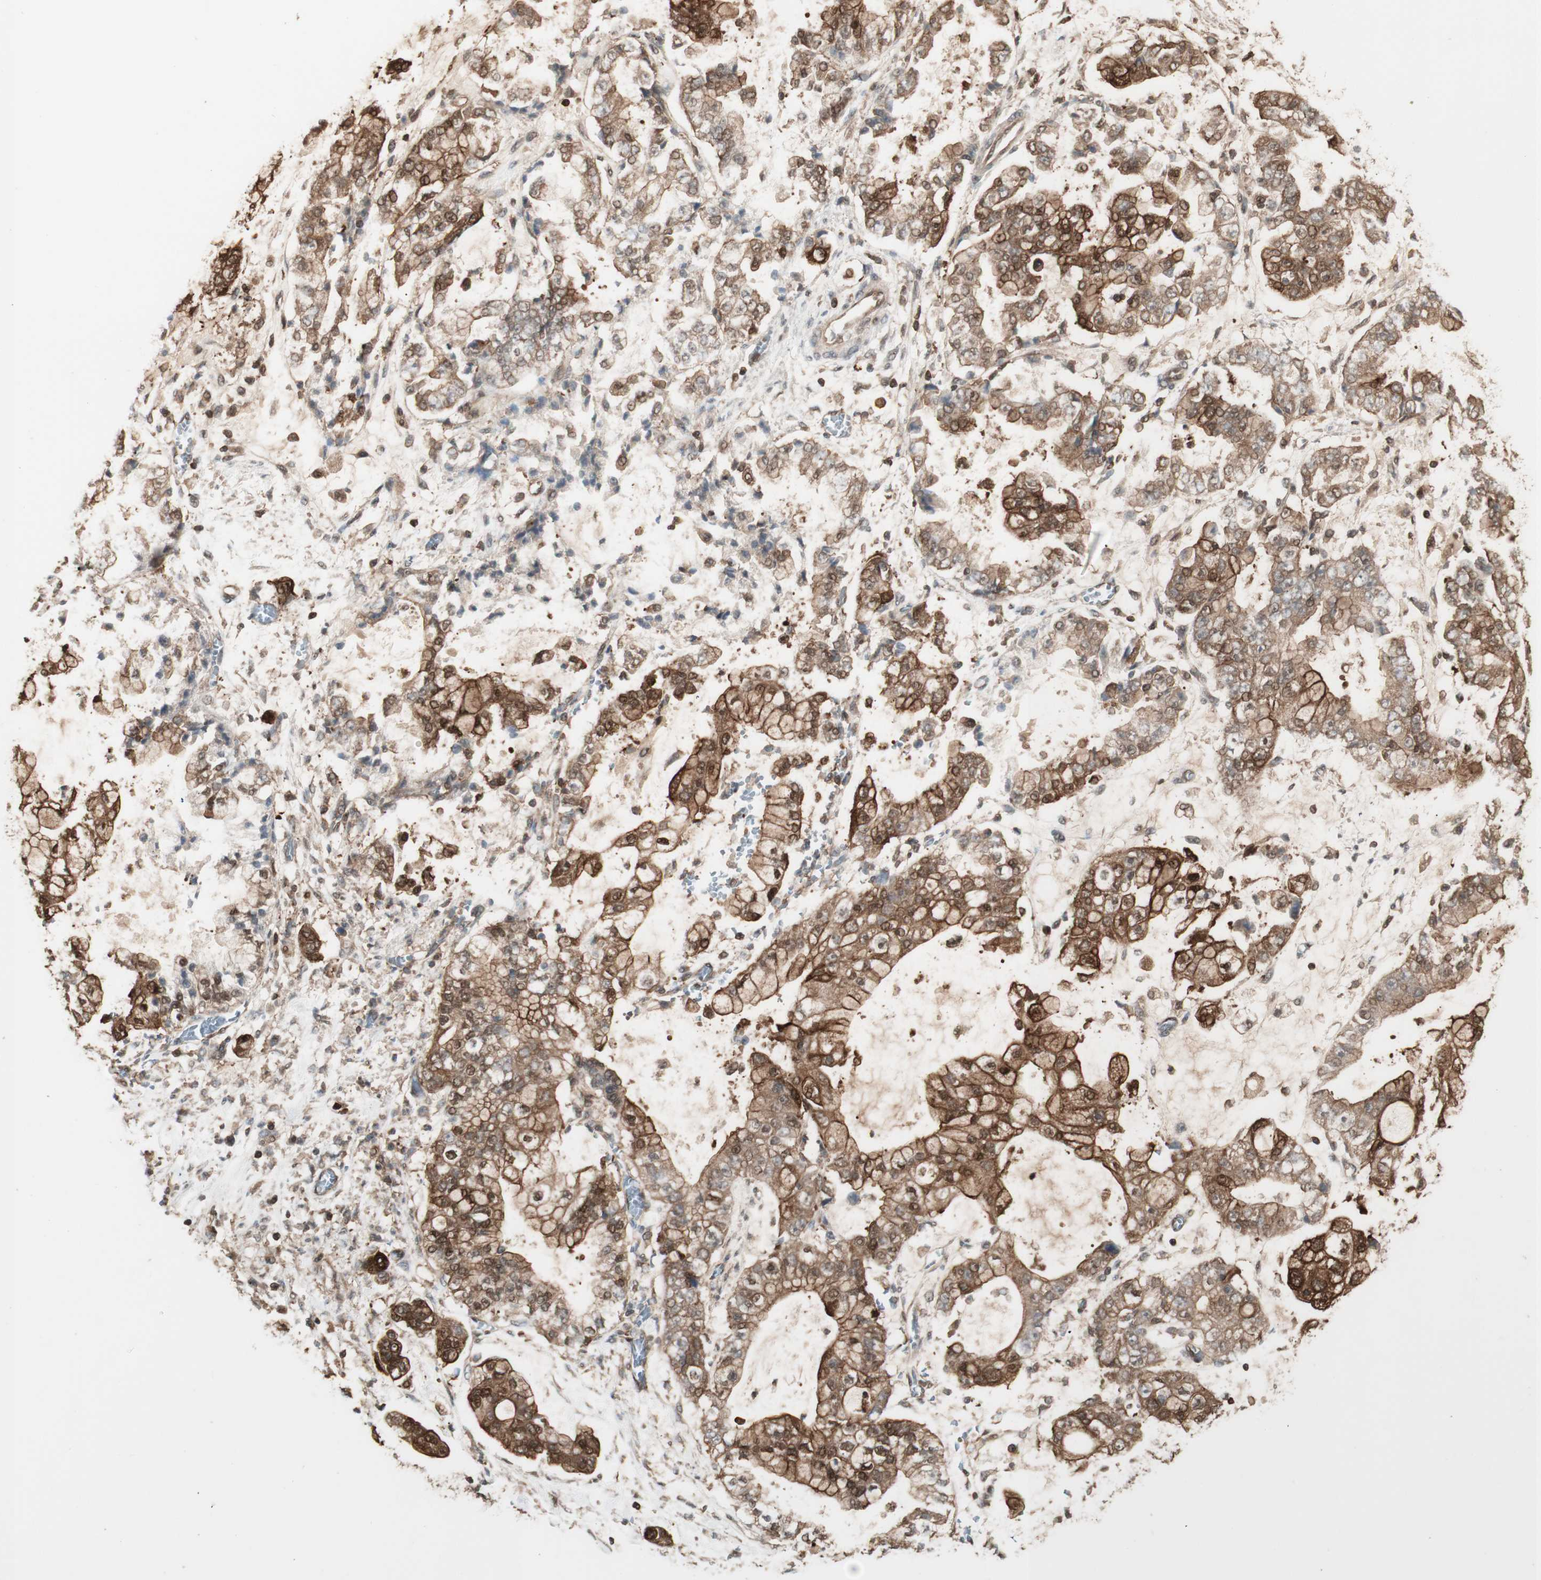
{"staining": {"intensity": "moderate", "quantity": ">75%", "location": "cytoplasmic/membranous,nuclear"}, "tissue": "stomach cancer", "cell_type": "Tumor cells", "image_type": "cancer", "snomed": [{"axis": "morphology", "description": "Adenocarcinoma, NOS"}, {"axis": "topography", "description": "Stomach"}], "caption": "This is a micrograph of immunohistochemistry staining of stomach adenocarcinoma, which shows moderate positivity in the cytoplasmic/membranous and nuclear of tumor cells.", "gene": "YWHAB", "patient": {"sex": "male", "age": 76}}